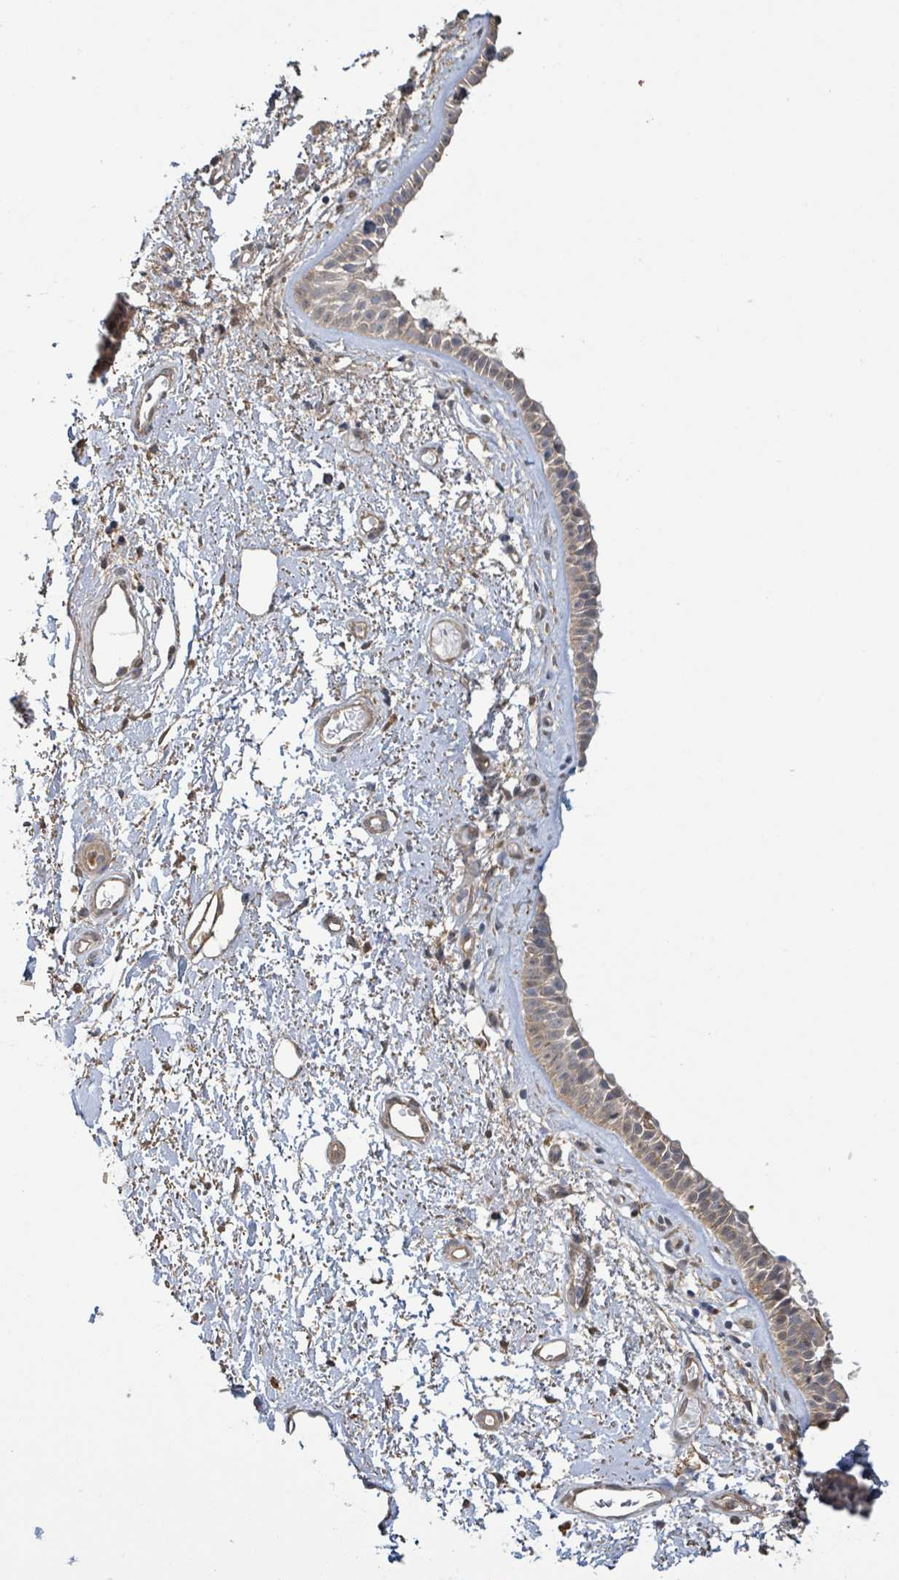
{"staining": {"intensity": "moderate", "quantity": ">75%", "location": "cytoplasmic/membranous"}, "tissue": "nasopharynx", "cell_type": "Respiratory epithelial cells", "image_type": "normal", "snomed": [{"axis": "morphology", "description": "Normal tissue, NOS"}, {"axis": "topography", "description": "Cartilage tissue"}, {"axis": "topography", "description": "Nasopharynx"}], "caption": "Protein expression analysis of unremarkable nasopharynx demonstrates moderate cytoplasmic/membranous positivity in approximately >75% of respiratory epithelial cells. Ihc stains the protein of interest in brown and the nuclei are stained blue.", "gene": "ARPIN", "patient": {"sex": "male", "age": 56}}